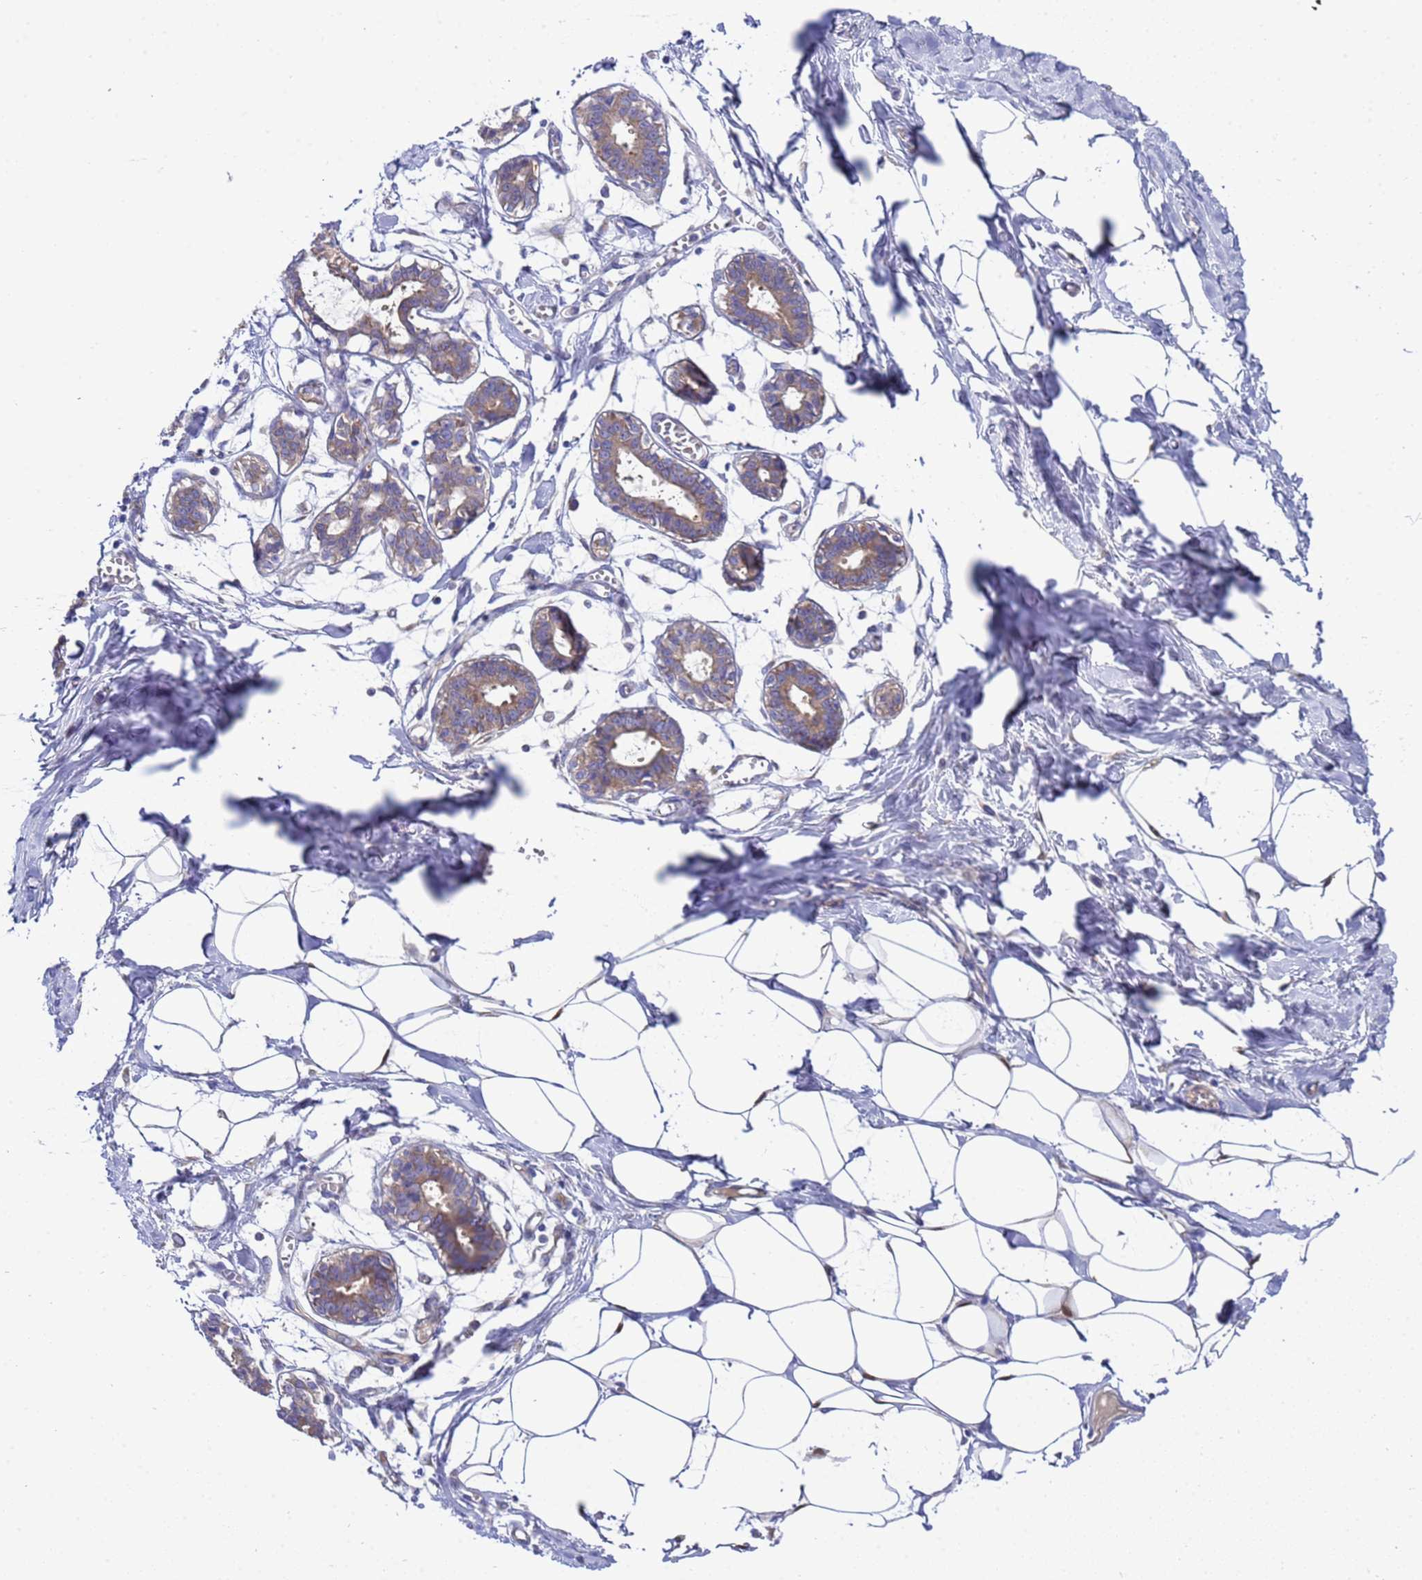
{"staining": {"intensity": "negative", "quantity": "none", "location": "none"}, "tissue": "breast", "cell_type": "Adipocytes", "image_type": "normal", "snomed": [{"axis": "morphology", "description": "Normal tissue, NOS"}, {"axis": "topography", "description": "Breast"}], "caption": "Immunohistochemistry histopathology image of normal breast stained for a protein (brown), which exhibits no staining in adipocytes.", "gene": "RC3H2", "patient": {"sex": "female", "age": 27}}